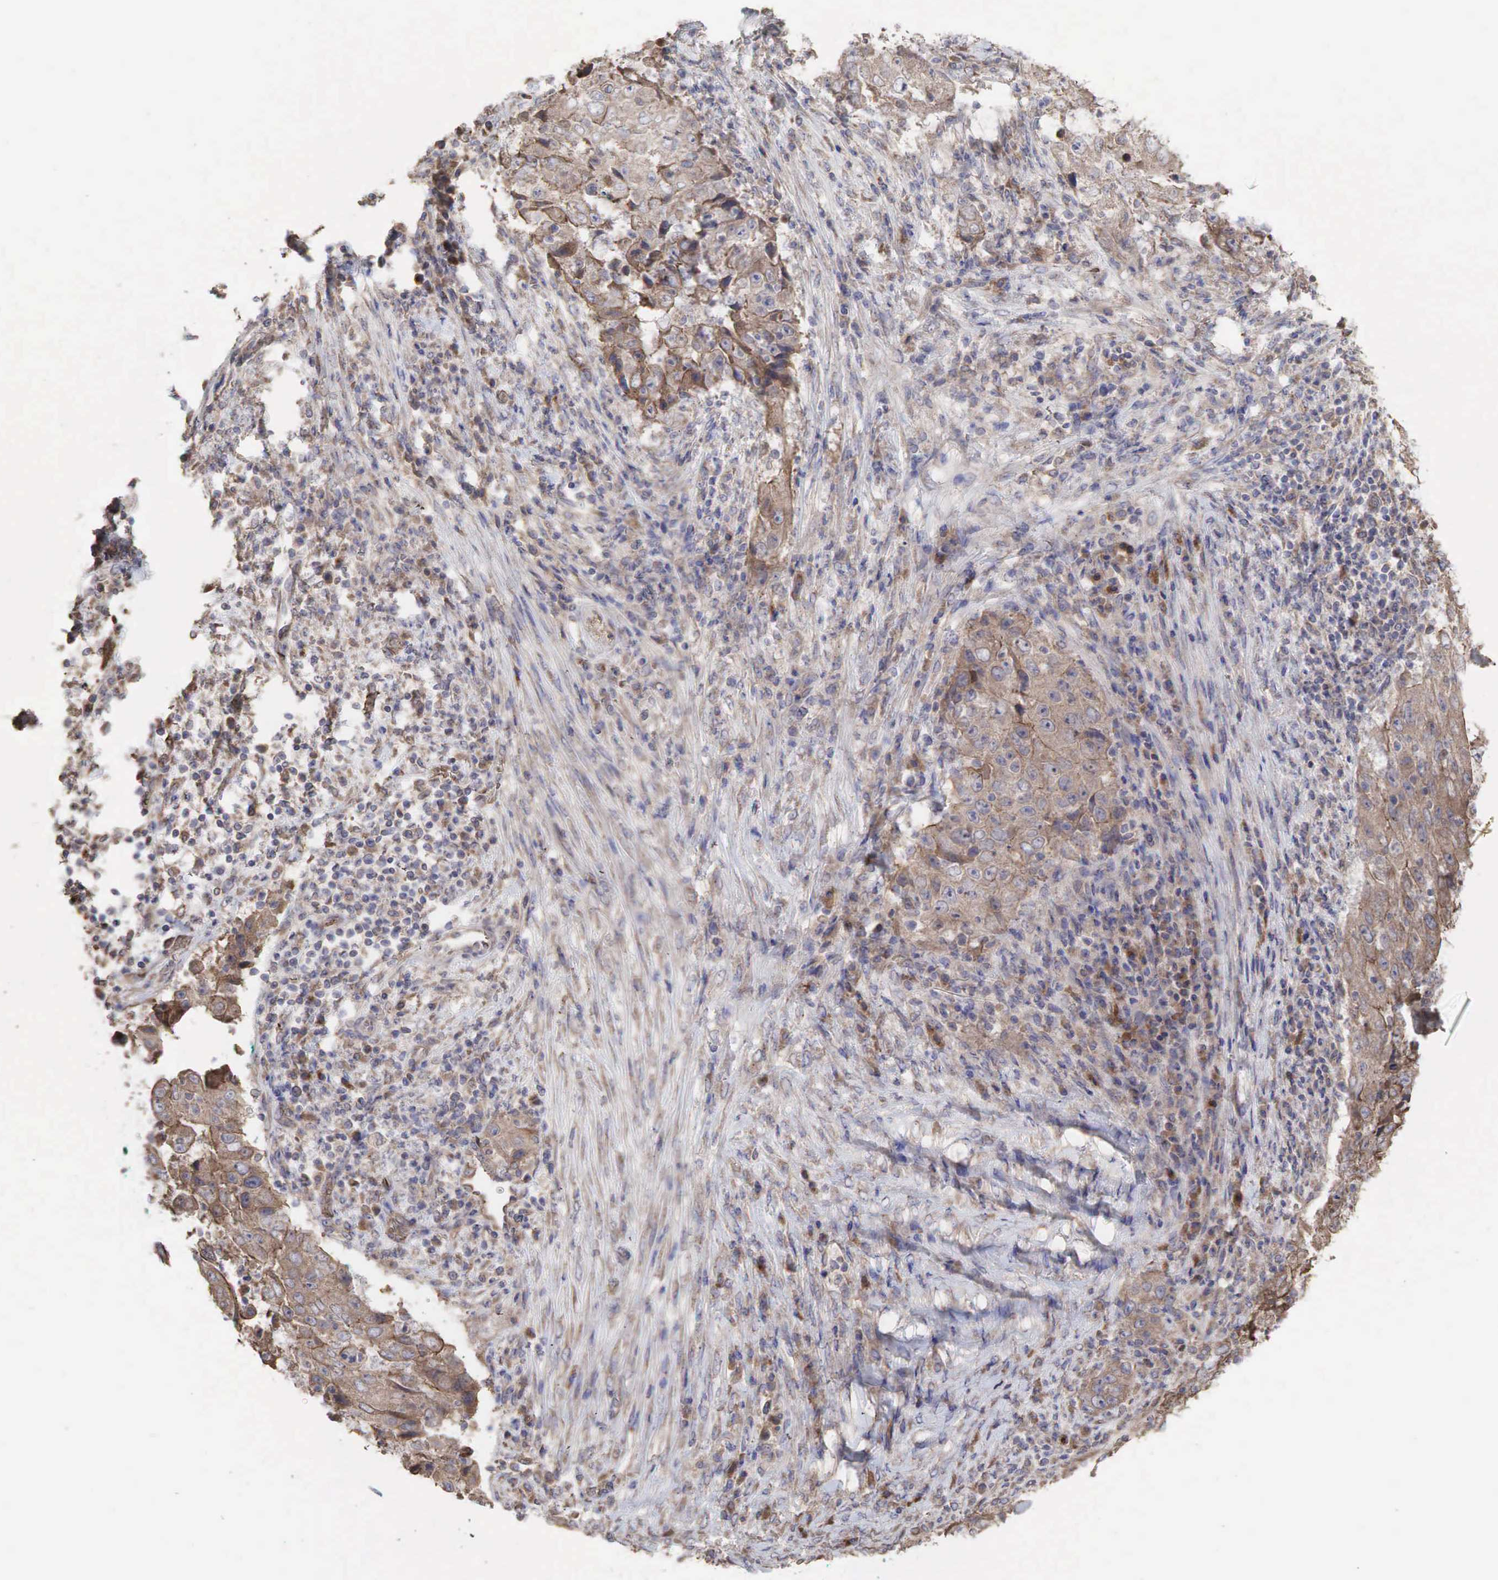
{"staining": {"intensity": "weak", "quantity": ">75%", "location": "cytoplasmic/membranous"}, "tissue": "lung cancer", "cell_type": "Tumor cells", "image_type": "cancer", "snomed": [{"axis": "morphology", "description": "Squamous cell carcinoma, NOS"}, {"axis": "topography", "description": "Lung"}], "caption": "The photomicrograph reveals immunohistochemical staining of lung cancer. There is weak cytoplasmic/membranous positivity is appreciated in approximately >75% of tumor cells.", "gene": "PABPC5", "patient": {"sex": "male", "age": 64}}